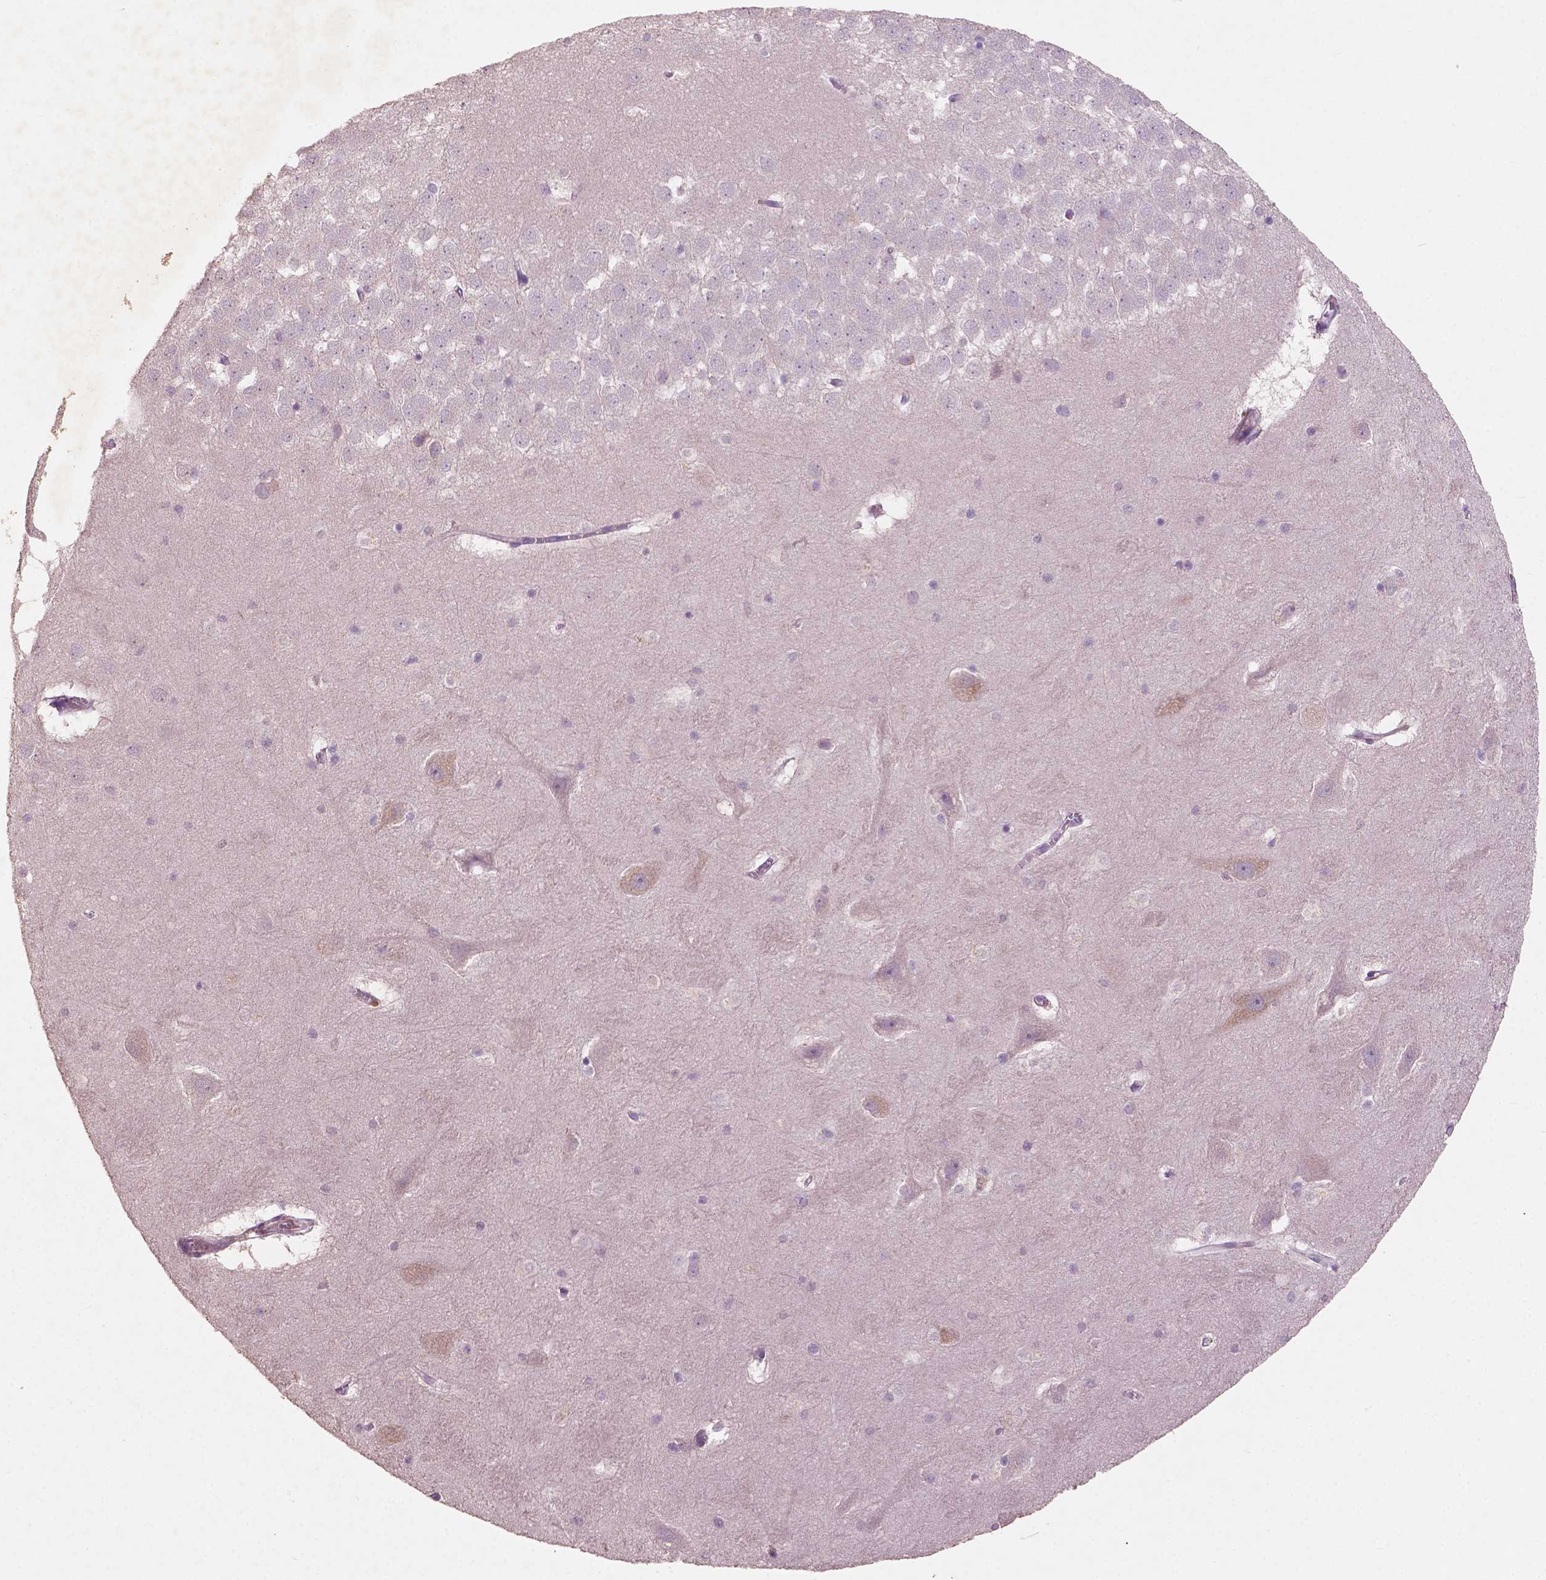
{"staining": {"intensity": "negative", "quantity": "none", "location": "none"}, "tissue": "hippocampus", "cell_type": "Glial cells", "image_type": "normal", "snomed": [{"axis": "morphology", "description": "Normal tissue, NOS"}, {"axis": "topography", "description": "Hippocampus"}], "caption": "A high-resolution image shows IHC staining of normal hippocampus, which demonstrates no significant staining in glial cells.", "gene": "CHPT1", "patient": {"sex": "male", "age": 45}}